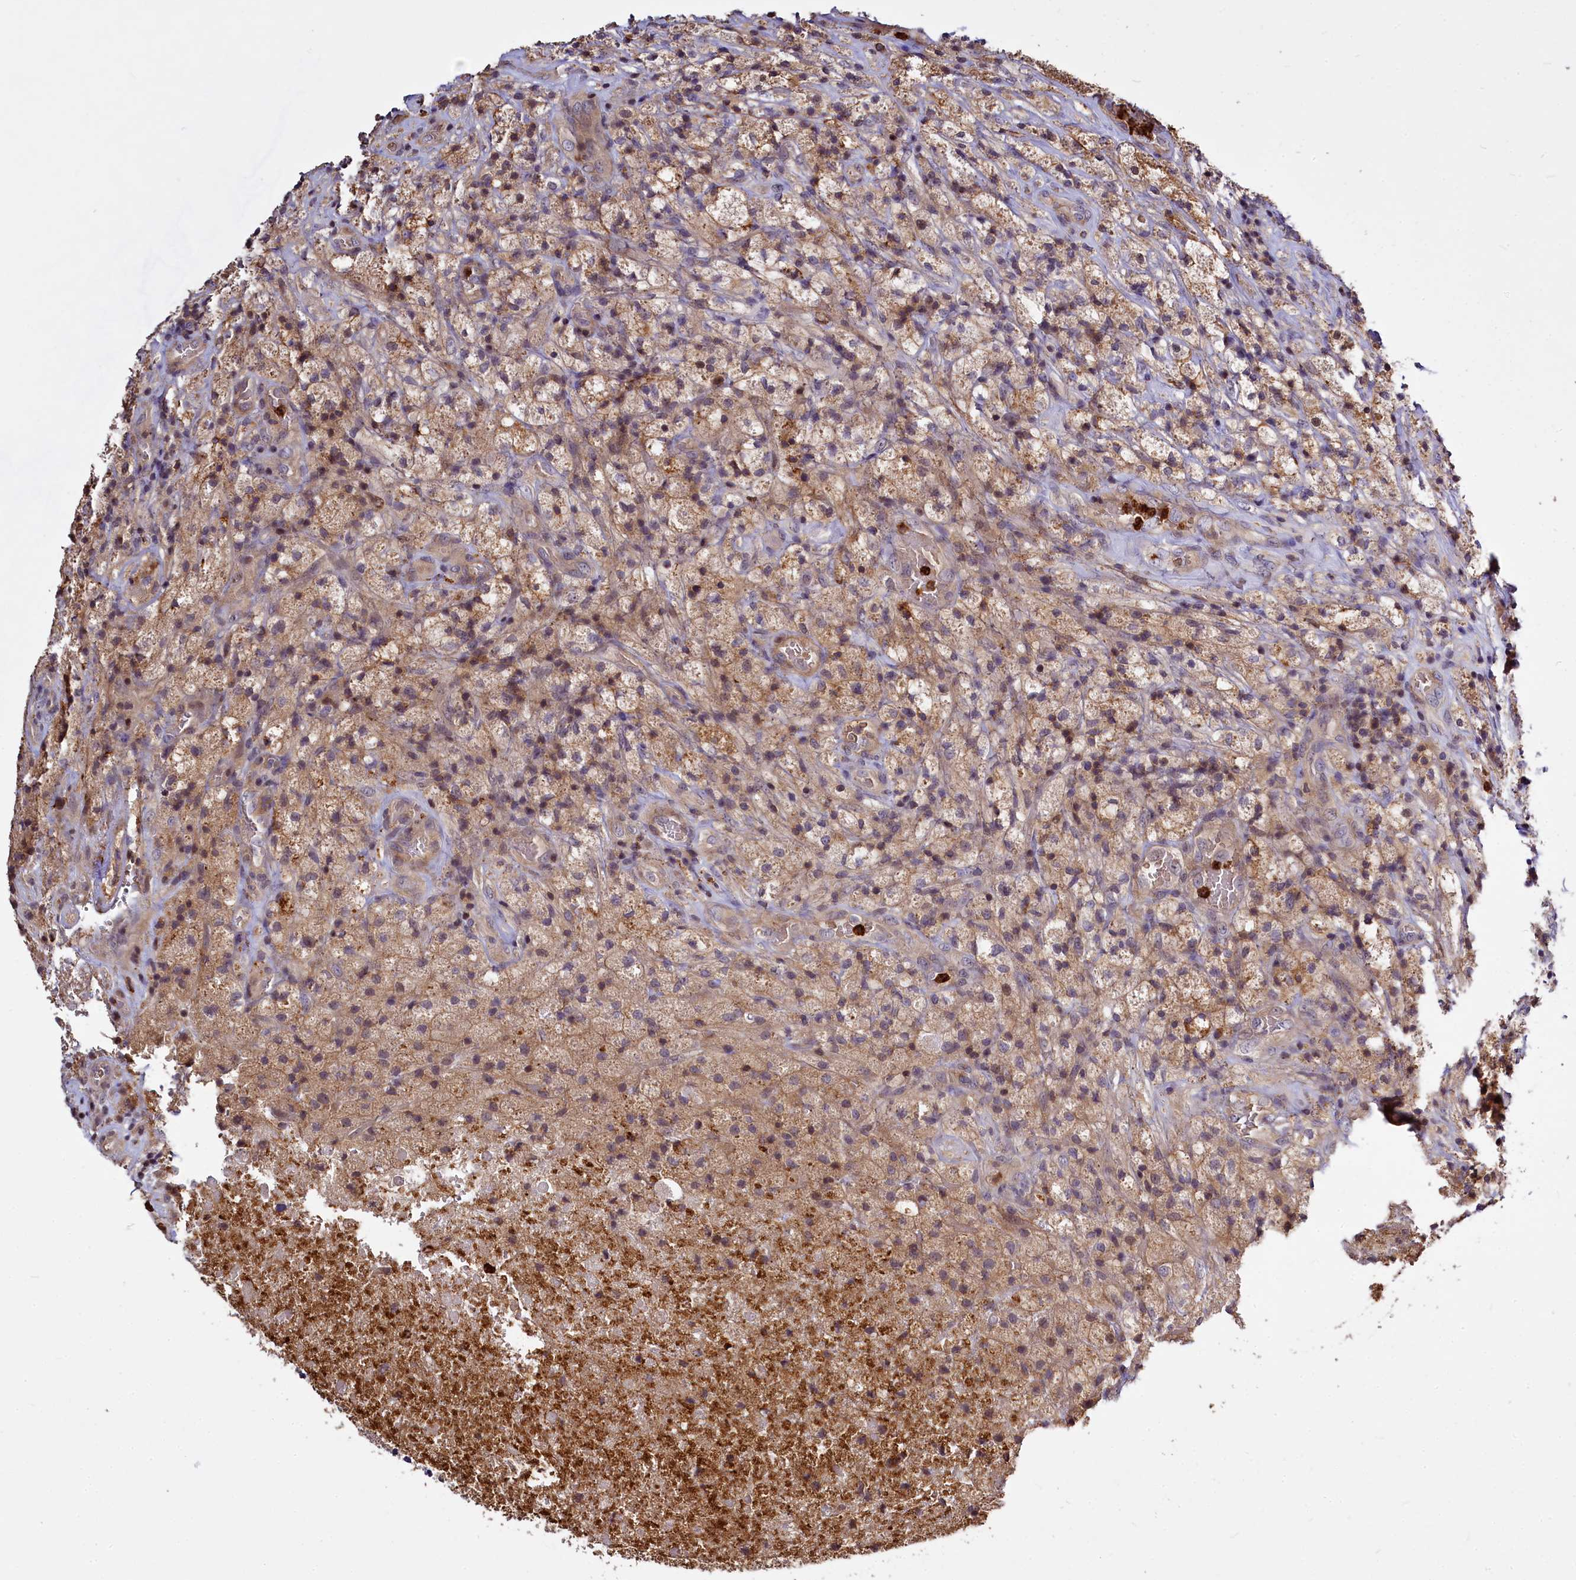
{"staining": {"intensity": "weak", "quantity": "25%-75%", "location": "cytoplasmic/membranous"}, "tissue": "glioma", "cell_type": "Tumor cells", "image_type": "cancer", "snomed": [{"axis": "morphology", "description": "Glioma, malignant, High grade"}, {"axis": "topography", "description": "Brain"}], "caption": "Malignant glioma (high-grade) stained for a protein (brown) displays weak cytoplasmic/membranous positive positivity in approximately 25%-75% of tumor cells.", "gene": "ATG101", "patient": {"sex": "male", "age": 69}}